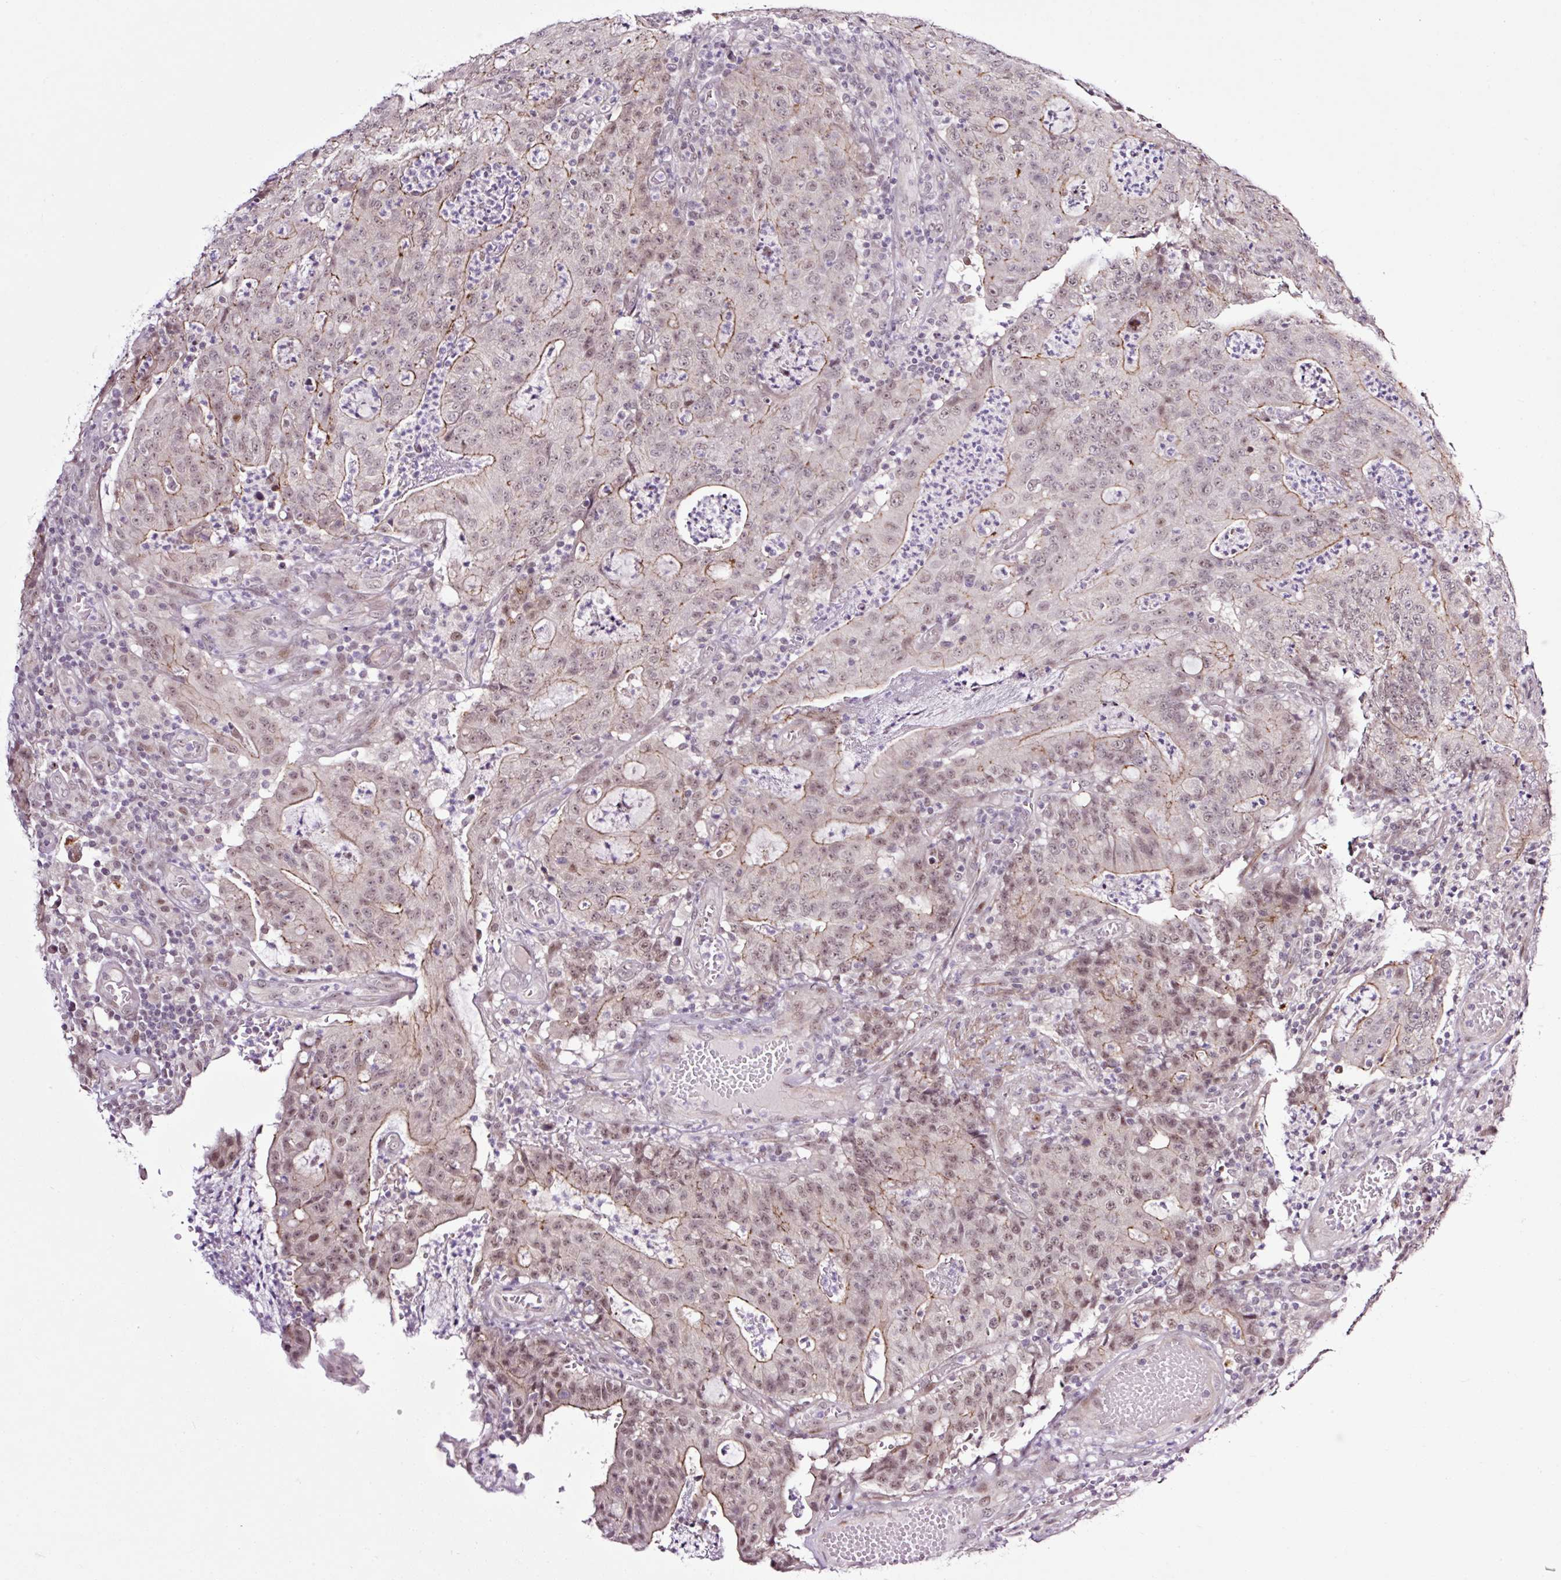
{"staining": {"intensity": "moderate", "quantity": "25%-75%", "location": "cytoplasmic/membranous,nuclear"}, "tissue": "colorectal cancer", "cell_type": "Tumor cells", "image_type": "cancer", "snomed": [{"axis": "morphology", "description": "Adenocarcinoma, NOS"}, {"axis": "topography", "description": "Colon"}], "caption": "Adenocarcinoma (colorectal) stained with a brown dye exhibits moderate cytoplasmic/membranous and nuclear positive positivity in approximately 25%-75% of tumor cells.", "gene": "ICE1", "patient": {"sex": "male", "age": 83}}